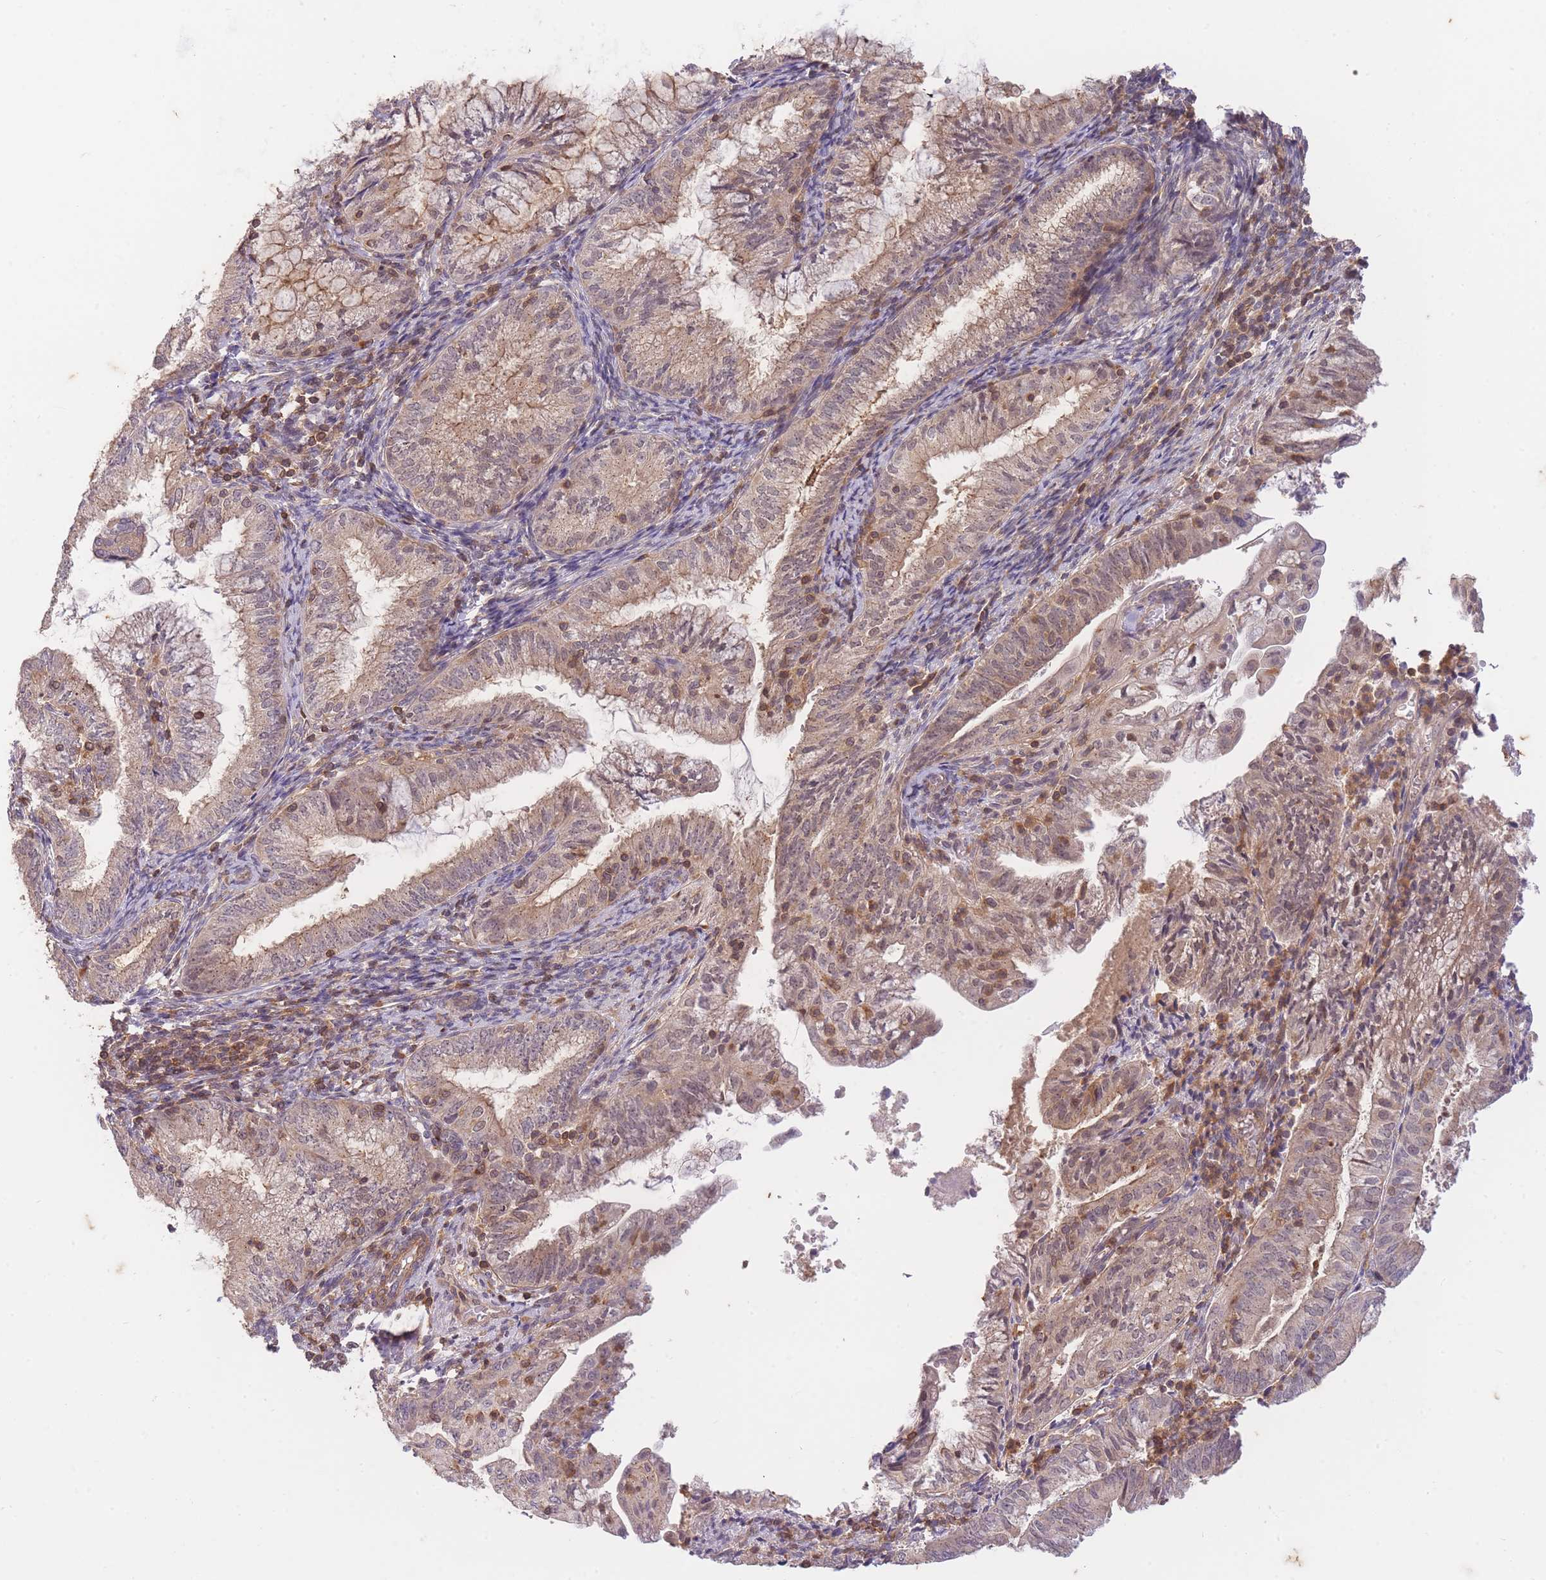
{"staining": {"intensity": "moderate", "quantity": "25%-75%", "location": "cytoplasmic/membranous"}, "tissue": "endometrial cancer", "cell_type": "Tumor cells", "image_type": "cancer", "snomed": [{"axis": "morphology", "description": "Adenocarcinoma, NOS"}, {"axis": "topography", "description": "Endometrium"}], "caption": "This image shows immunohistochemistry (IHC) staining of adenocarcinoma (endometrial), with medium moderate cytoplasmic/membranous positivity in about 25%-75% of tumor cells.", "gene": "ST8SIA4", "patient": {"sex": "female", "age": 55}}